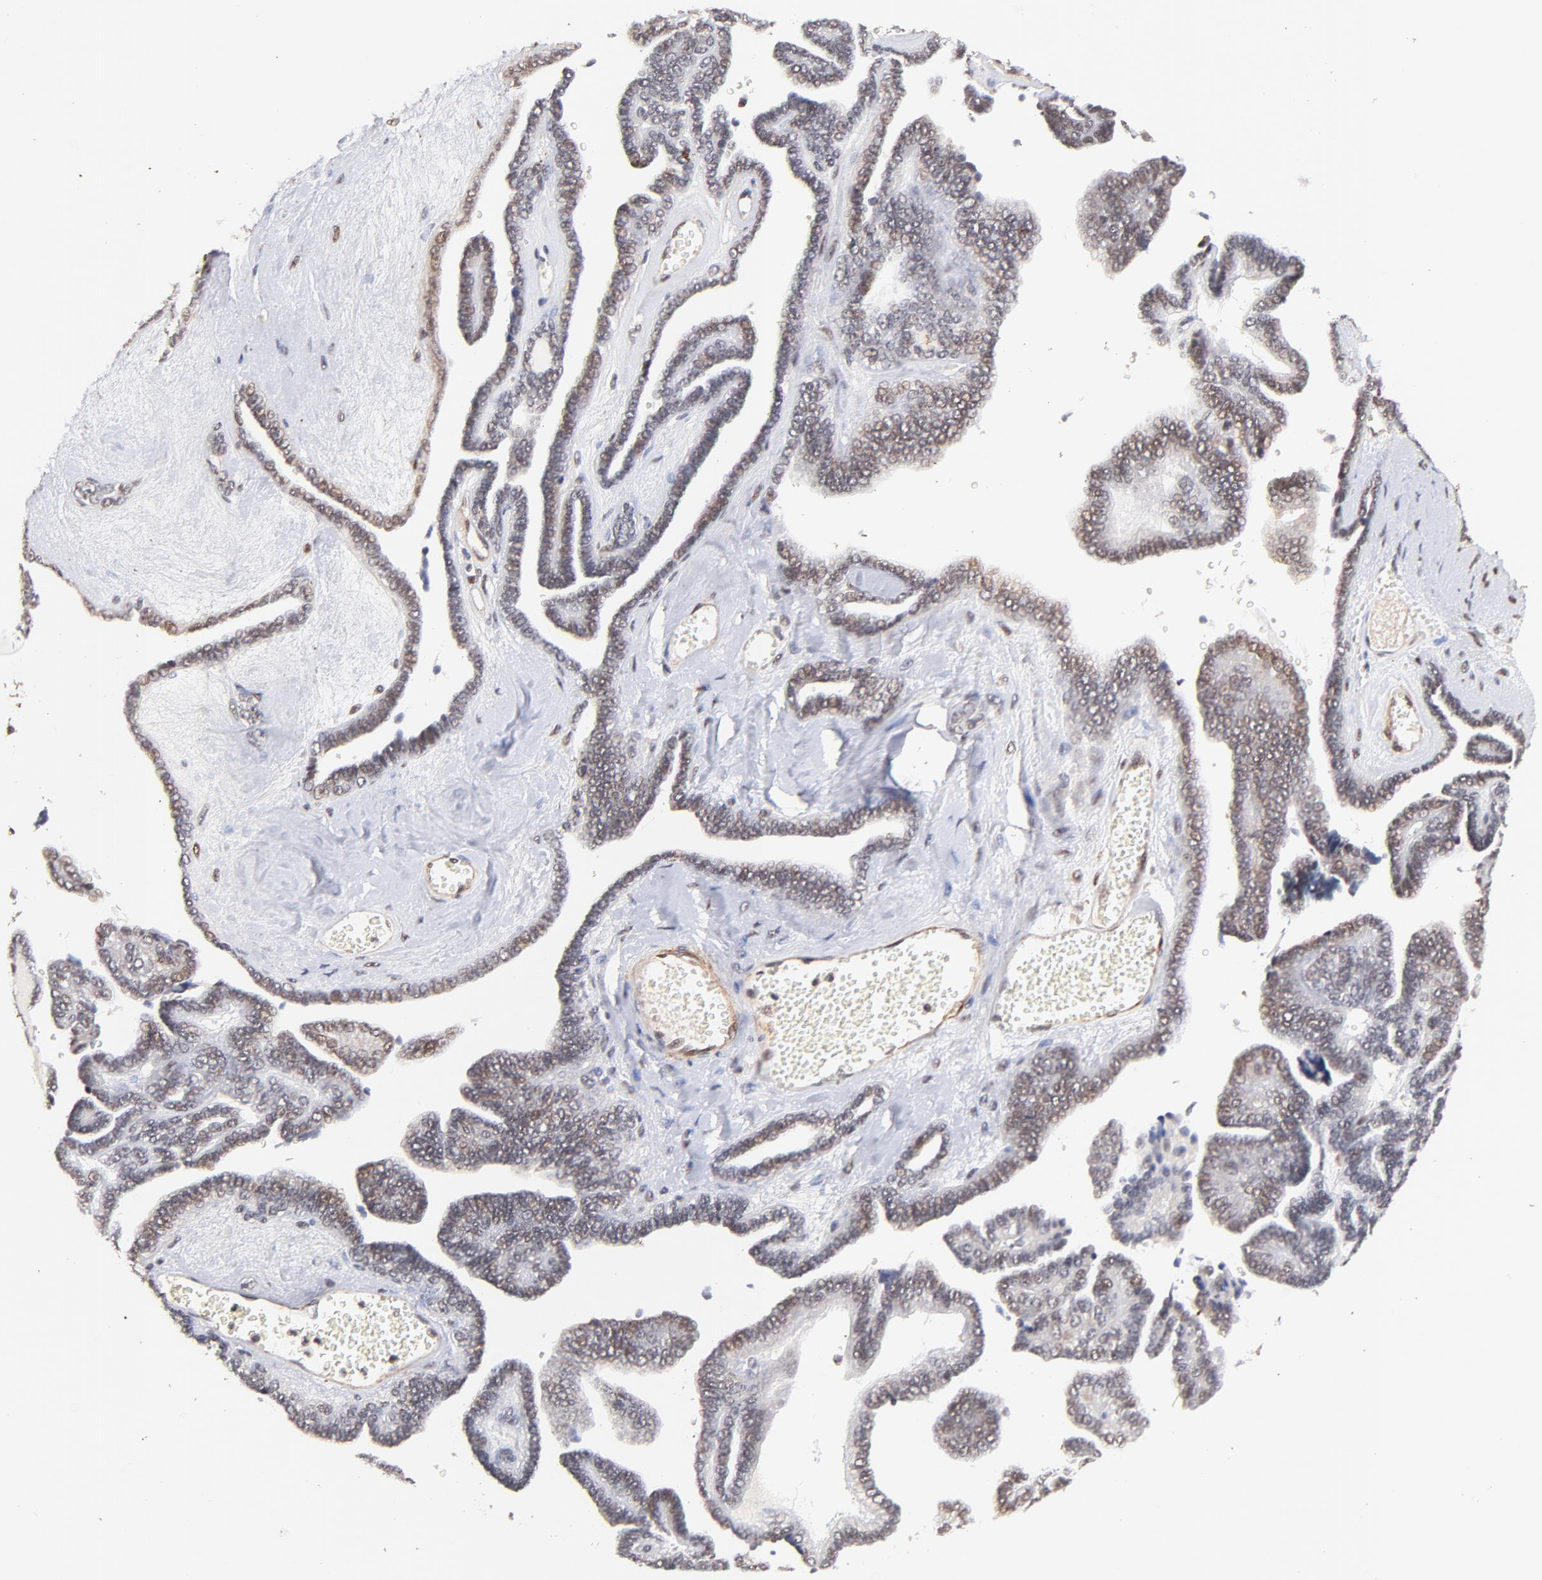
{"staining": {"intensity": "moderate", "quantity": ">75%", "location": "nuclear"}, "tissue": "ovarian cancer", "cell_type": "Tumor cells", "image_type": "cancer", "snomed": [{"axis": "morphology", "description": "Cystadenocarcinoma, serous, NOS"}, {"axis": "topography", "description": "Ovary"}], "caption": "High-power microscopy captured an immunohistochemistry (IHC) histopathology image of ovarian serous cystadenocarcinoma, revealing moderate nuclear staining in about >75% of tumor cells.", "gene": "ZFP92", "patient": {"sex": "female", "age": 71}}